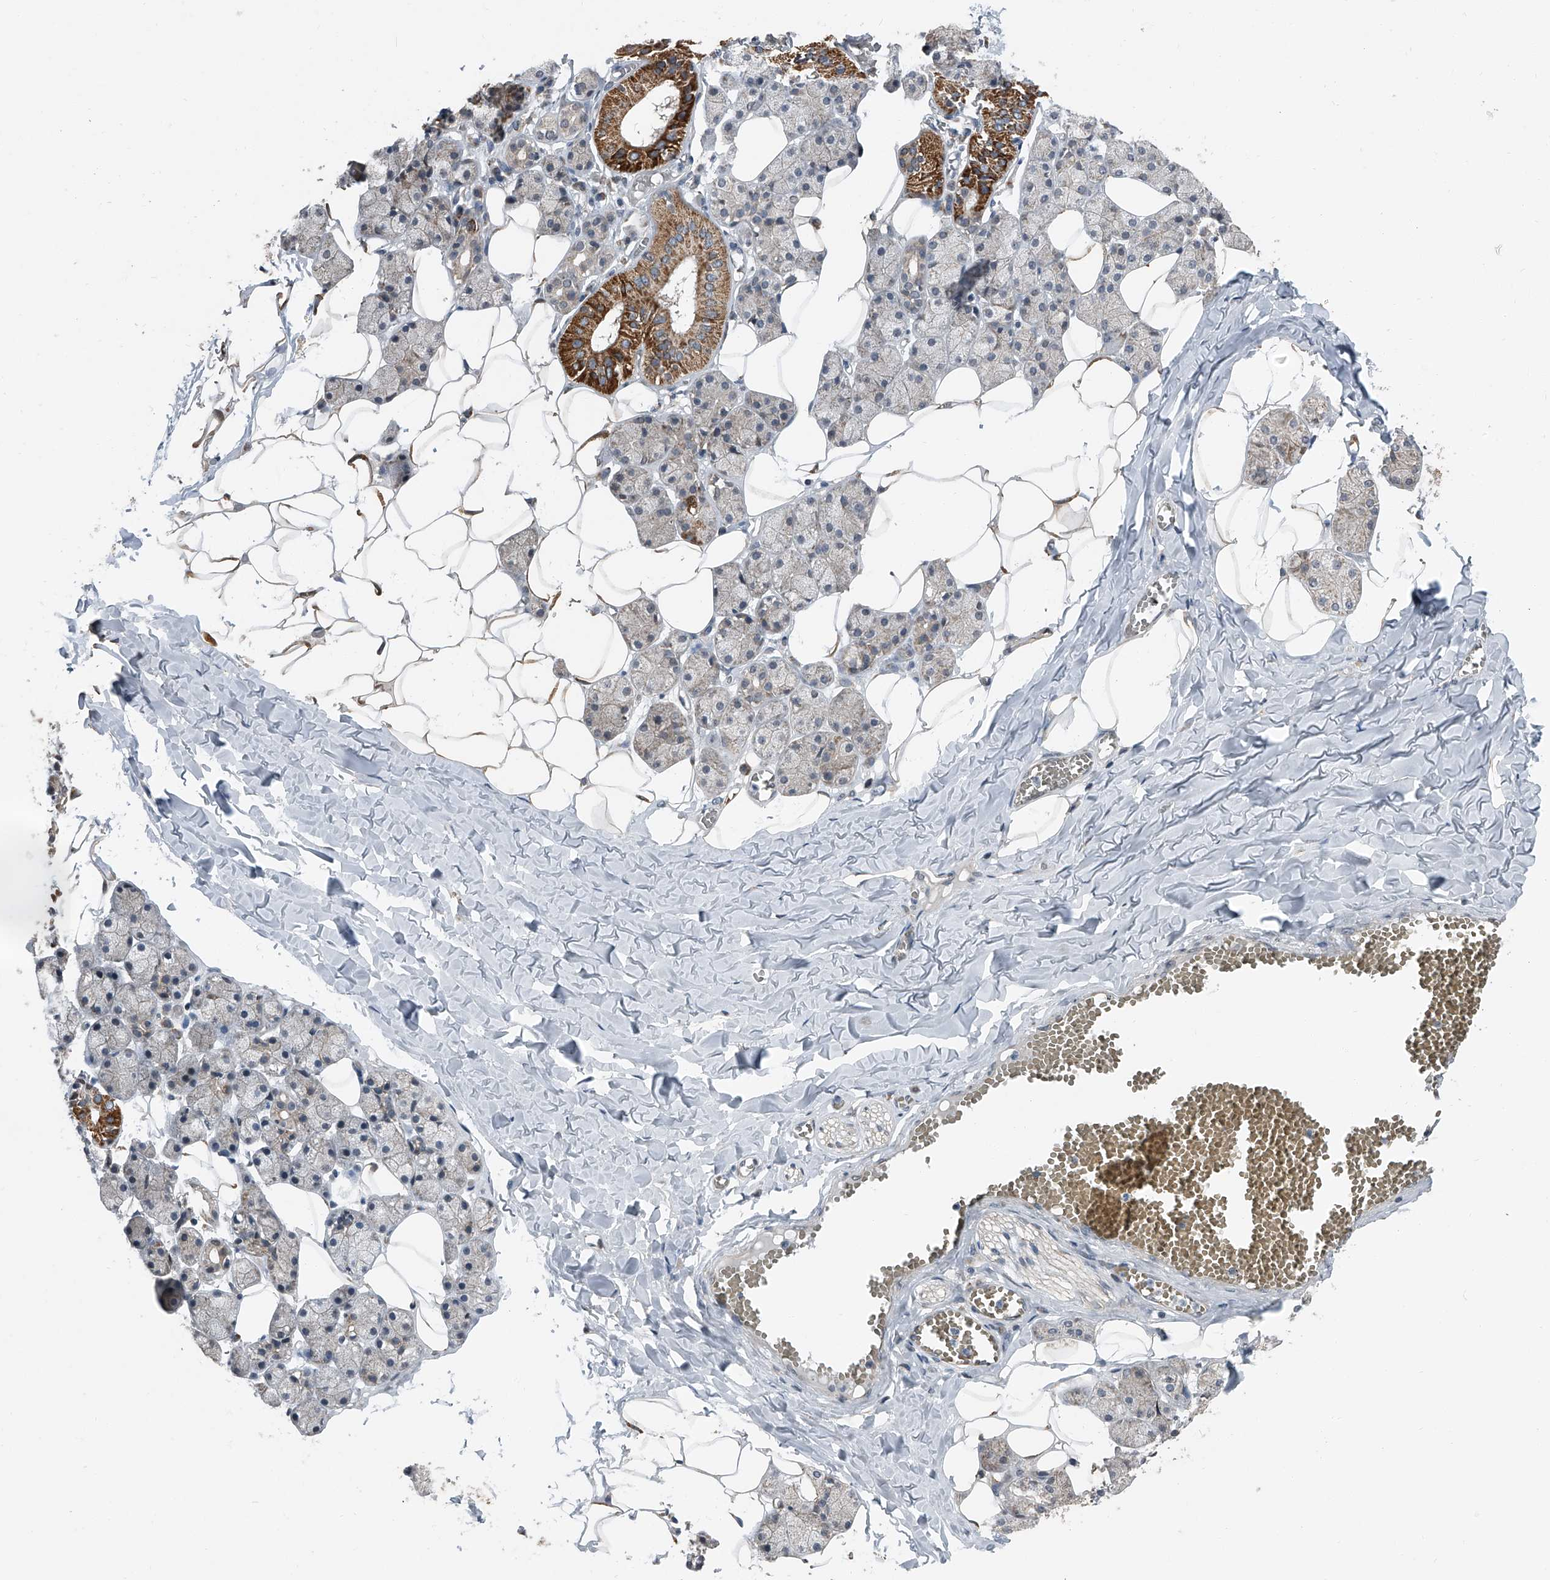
{"staining": {"intensity": "strong", "quantity": "25%-75%", "location": "cytoplasmic/membranous"}, "tissue": "salivary gland", "cell_type": "Glandular cells", "image_type": "normal", "snomed": [{"axis": "morphology", "description": "Normal tissue, NOS"}, {"axis": "topography", "description": "Salivary gland"}], "caption": "Immunohistochemistry (DAB (3,3'-diaminobenzidine)) staining of unremarkable human salivary gland reveals strong cytoplasmic/membranous protein positivity in about 25%-75% of glandular cells.", "gene": "CHRNA7", "patient": {"sex": "female", "age": 33}}